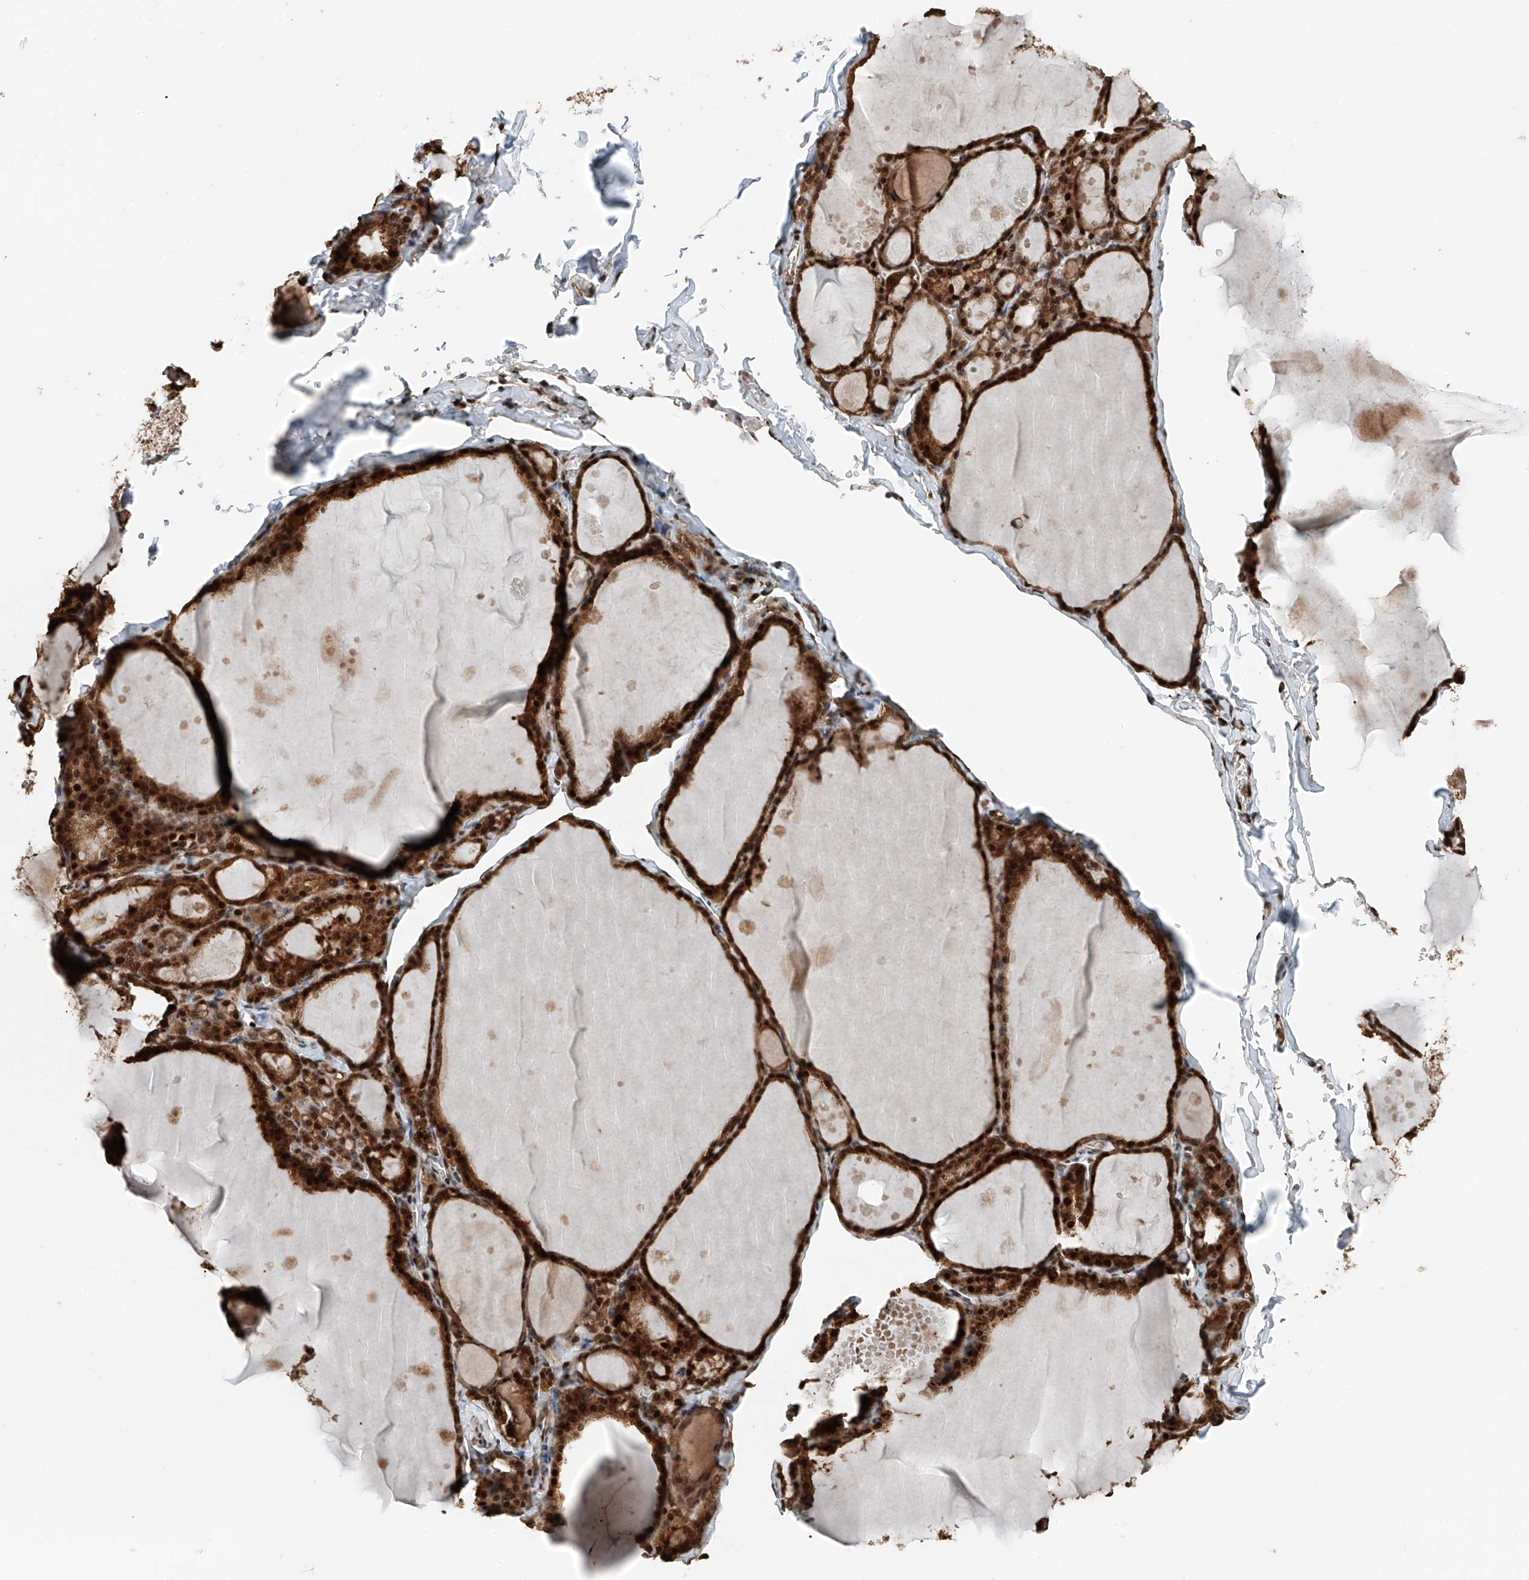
{"staining": {"intensity": "strong", "quantity": ">75%", "location": "cytoplasmic/membranous,nuclear"}, "tissue": "thyroid gland", "cell_type": "Glandular cells", "image_type": "normal", "snomed": [{"axis": "morphology", "description": "Normal tissue, NOS"}, {"axis": "topography", "description": "Thyroid gland"}], "caption": "The micrograph reveals a brown stain indicating the presence of a protein in the cytoplasmic/membranous,nuclear of glandular cells in thyroid gland.", "gene": "RMND1", "patient": {"sex": "male", "age": 56}}